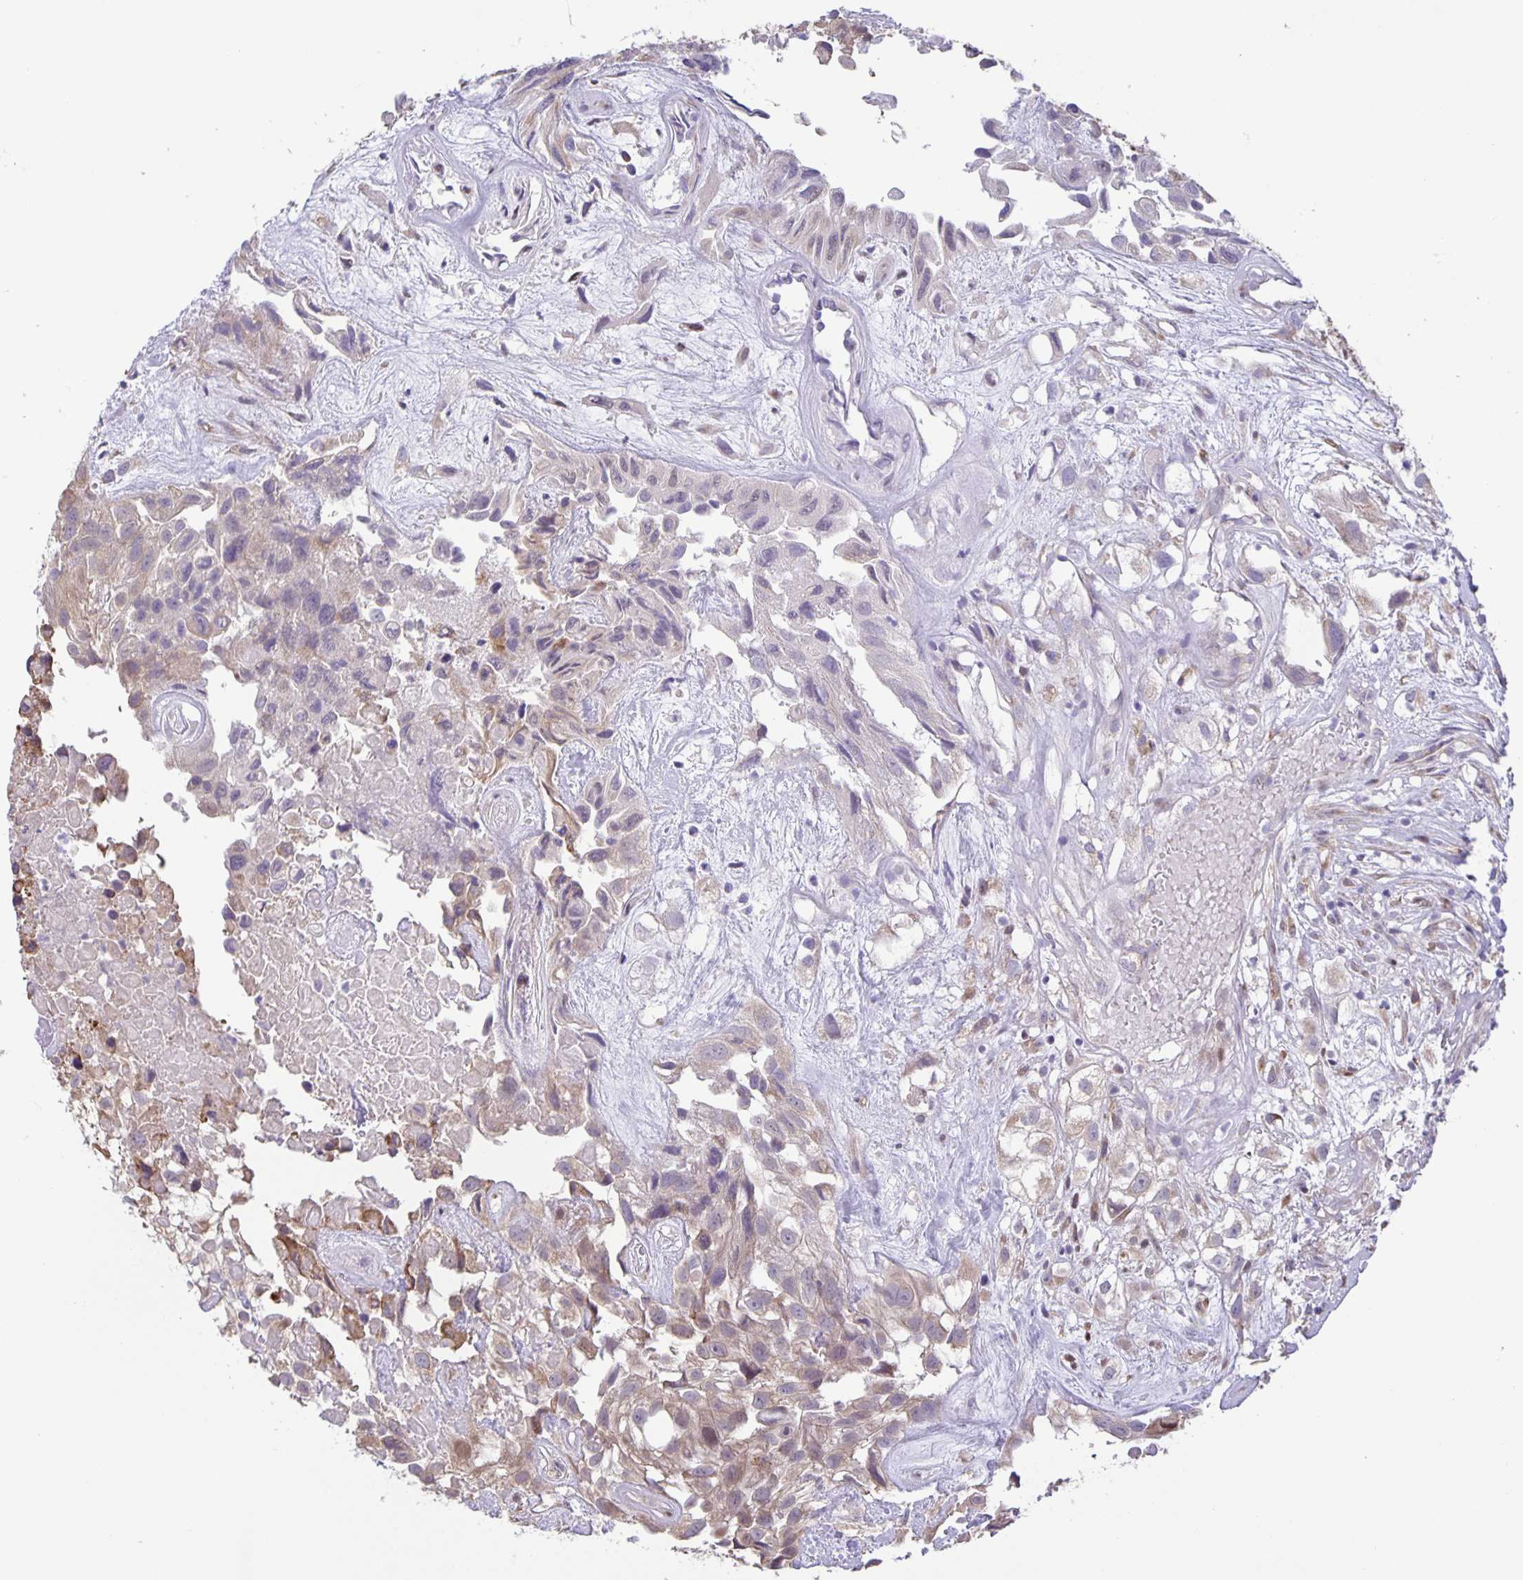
{"staining": {"intensity": "weak", "quantity": "25%-75%", "location": "cytoplasmic/membranous,nuclear"}, "tissue": "urothelial cancer", "cell_type": "Tumor cells", "image_type": "cancer", "snomed": [{"axis": "morphology", "description": "Urothelial carcinoma, High grade"}, {"axis": "topography", "description": "Urinary bladder"}], "caption": "Urothelial cancer tissue reveals weak cytoplasmic/membranous and nuclear staining in about 25%-75% of tumor cells", "gene": "MAPK12", "patient": {"sex": "male", "age": 56}}